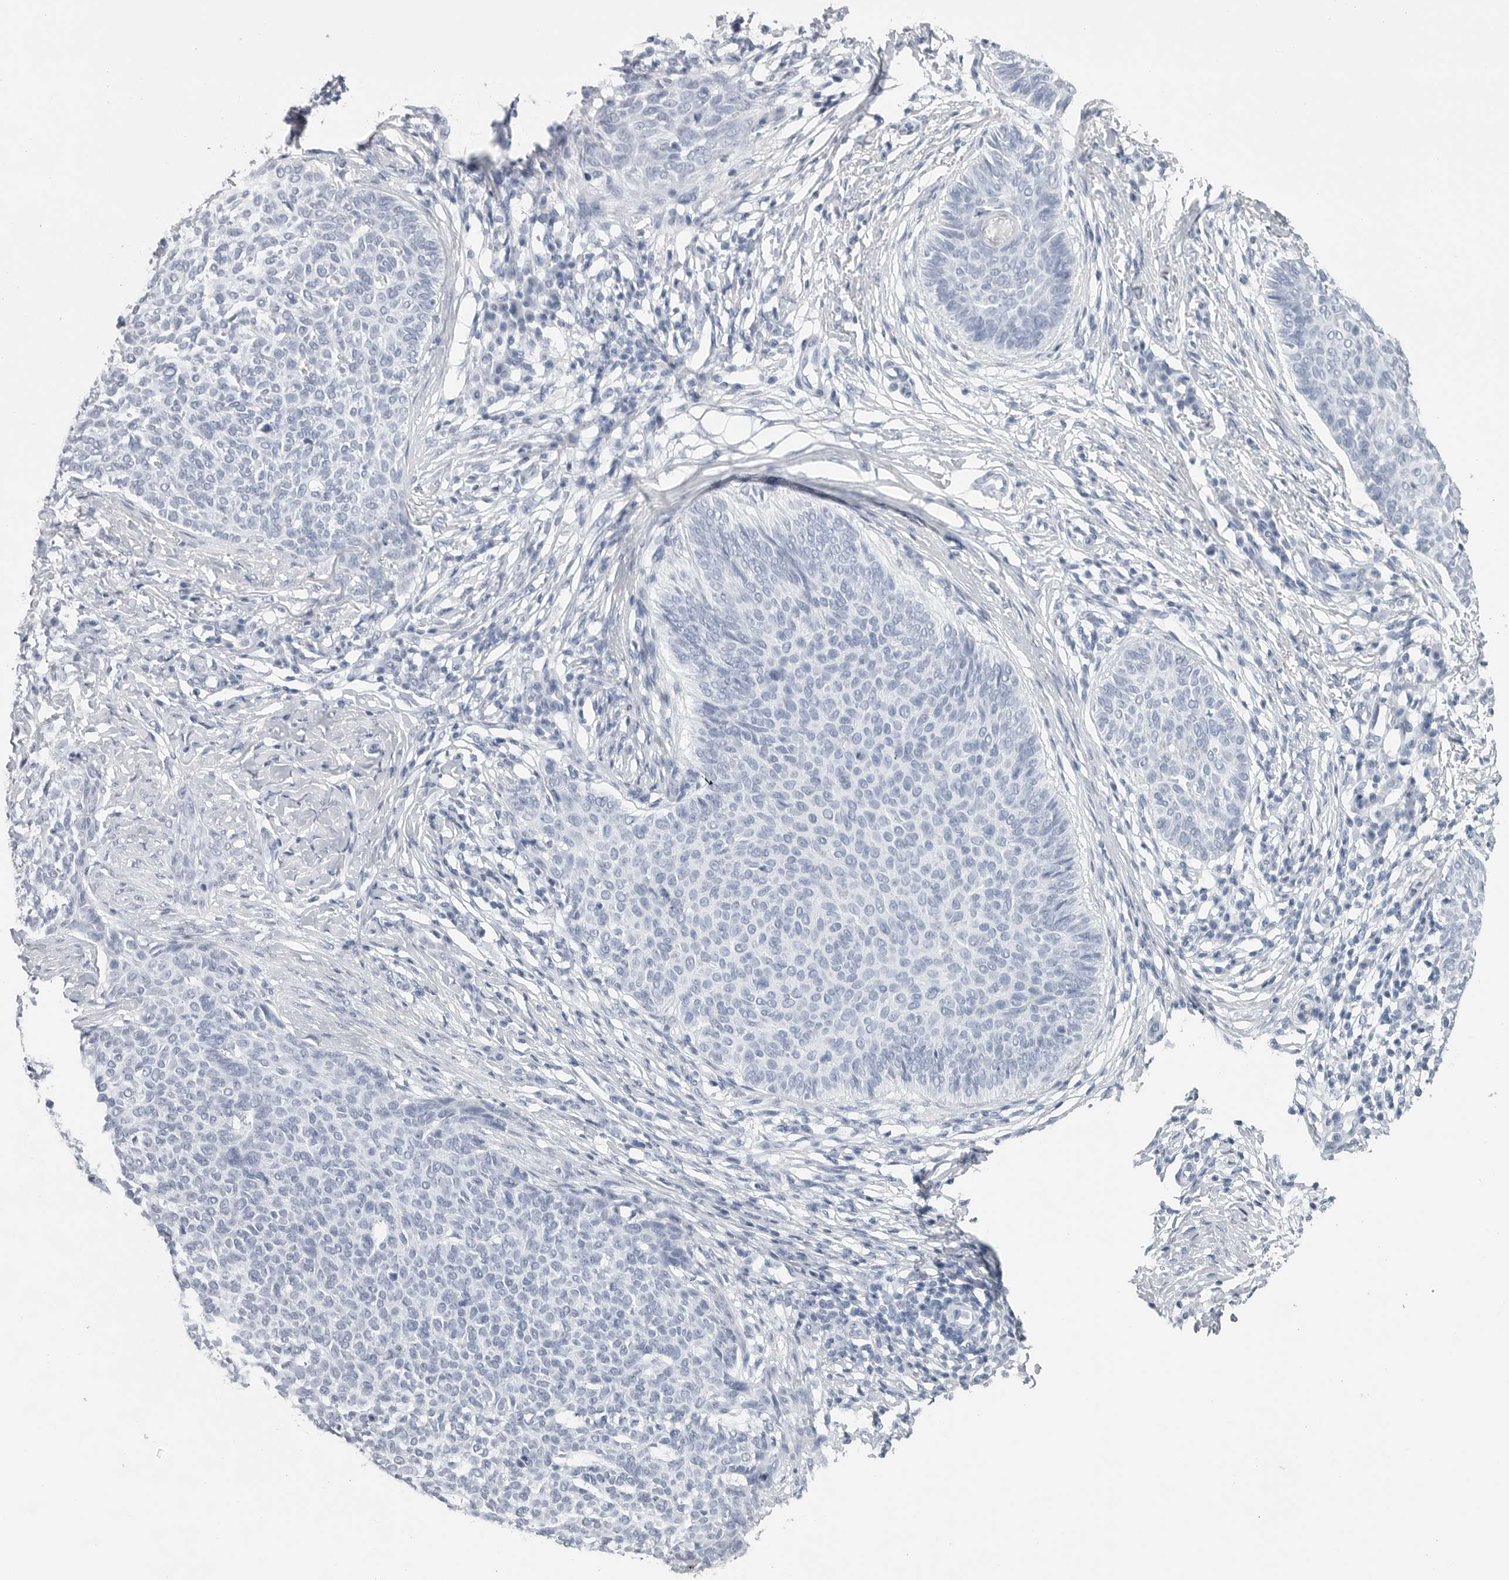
{"staining": {"intensity": "negative", "quantity": "none", "location": "none"}, "tissue": "skin cancer", "cell_type": "Tumor cells", "image_type": "cancer", "snomed": [{"axis": "morphology", "description": "Normal tissue, NOS"}, {"axis": "morphology", "description": "Basal cell carcinoma"}, {"axis": "topography", "description": "Skin"}], "caption": "Skin cancer (basal cell carcinoma) was stained to show a protein in brown. There is no significant expression in tumor cells.", "gene": "CSH1", "patient": {"sex": "male", "age": 50}}